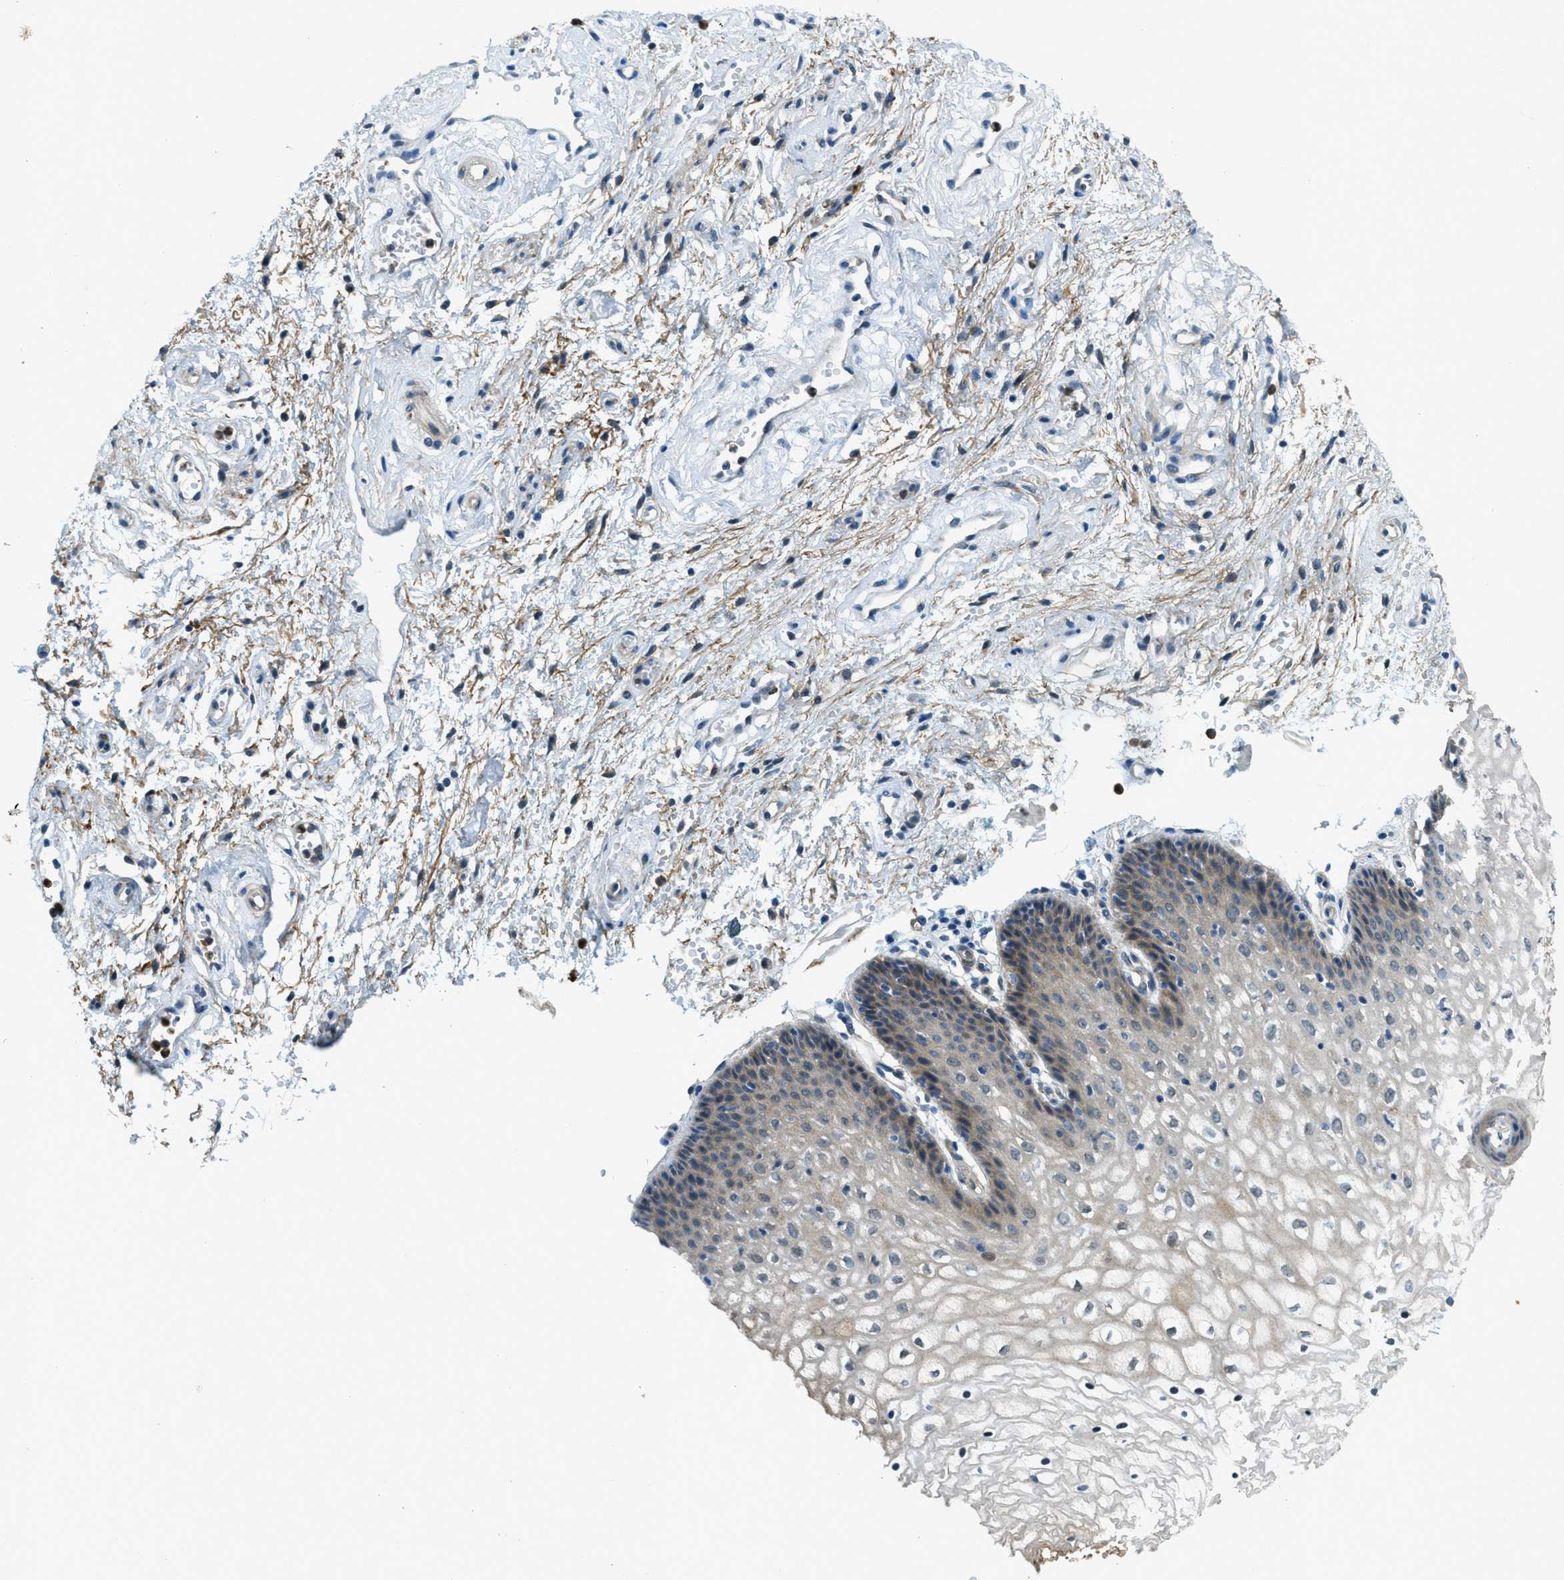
{"staining": {"intensity": "weak", "quantity": "25%-75%", "location": "cytoplasmic/membranous"}, "tissue": "vagina", "cell_type": "Squamous epithelial cells", "image_type": "normal", "snomed": [{"axis": "morphology", "description": "Normal tissue, NOS"}, {"axis": "topography", "description": "Vagina"}], "caption": "Protein analysis of unremarkable vagina displays weak cytoplasmic/membranous expression in approximately 25%-75% of squamous epithelial cells.", "gene": "SNX14", "patient": {"sex": "female", "age": 34}}